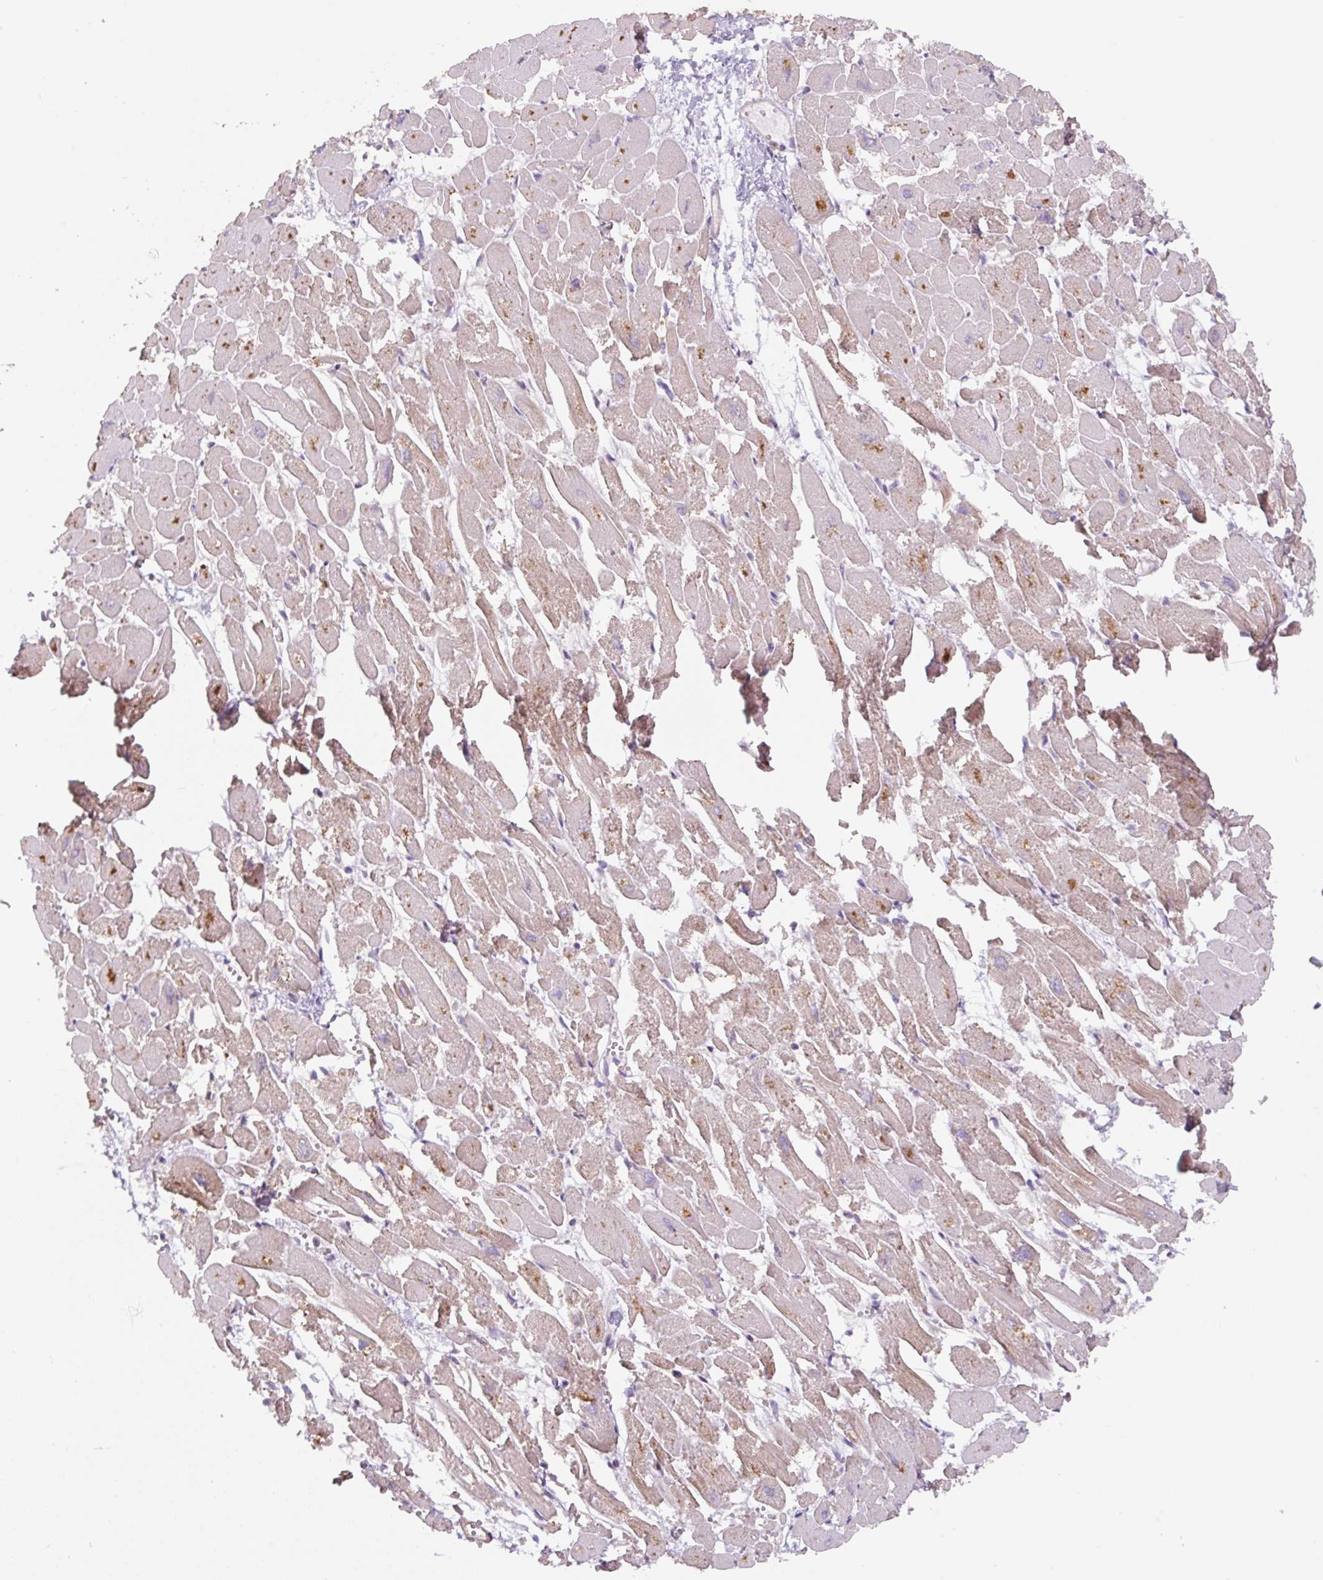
{"staining": {"intensity": "moderate", "quantity": "25%-75%", "location": "cytoplasmic/membranous"}, "tissue": "heart muscle", "cell_type": "Cardiomyocytes", "image_type": "normal", "snomed": [{"axis": "morphology", "description": "Normal tissue, NOS"}, {"axis": "topography", "description": "Heart"}], "caption": "A photomicrograph of human heart muscle stained for a protein displays moderate cytoplasmic/membranous brown staining in cardiomyocytes. The staining was performed using DAB (3,3'-diaminobenzidine), with brown indicating positive protein expression. Nuclei are stained blue with hematoxylin.", "gene": "COX8A", "patient": {"sex": "male", "age": 54}}